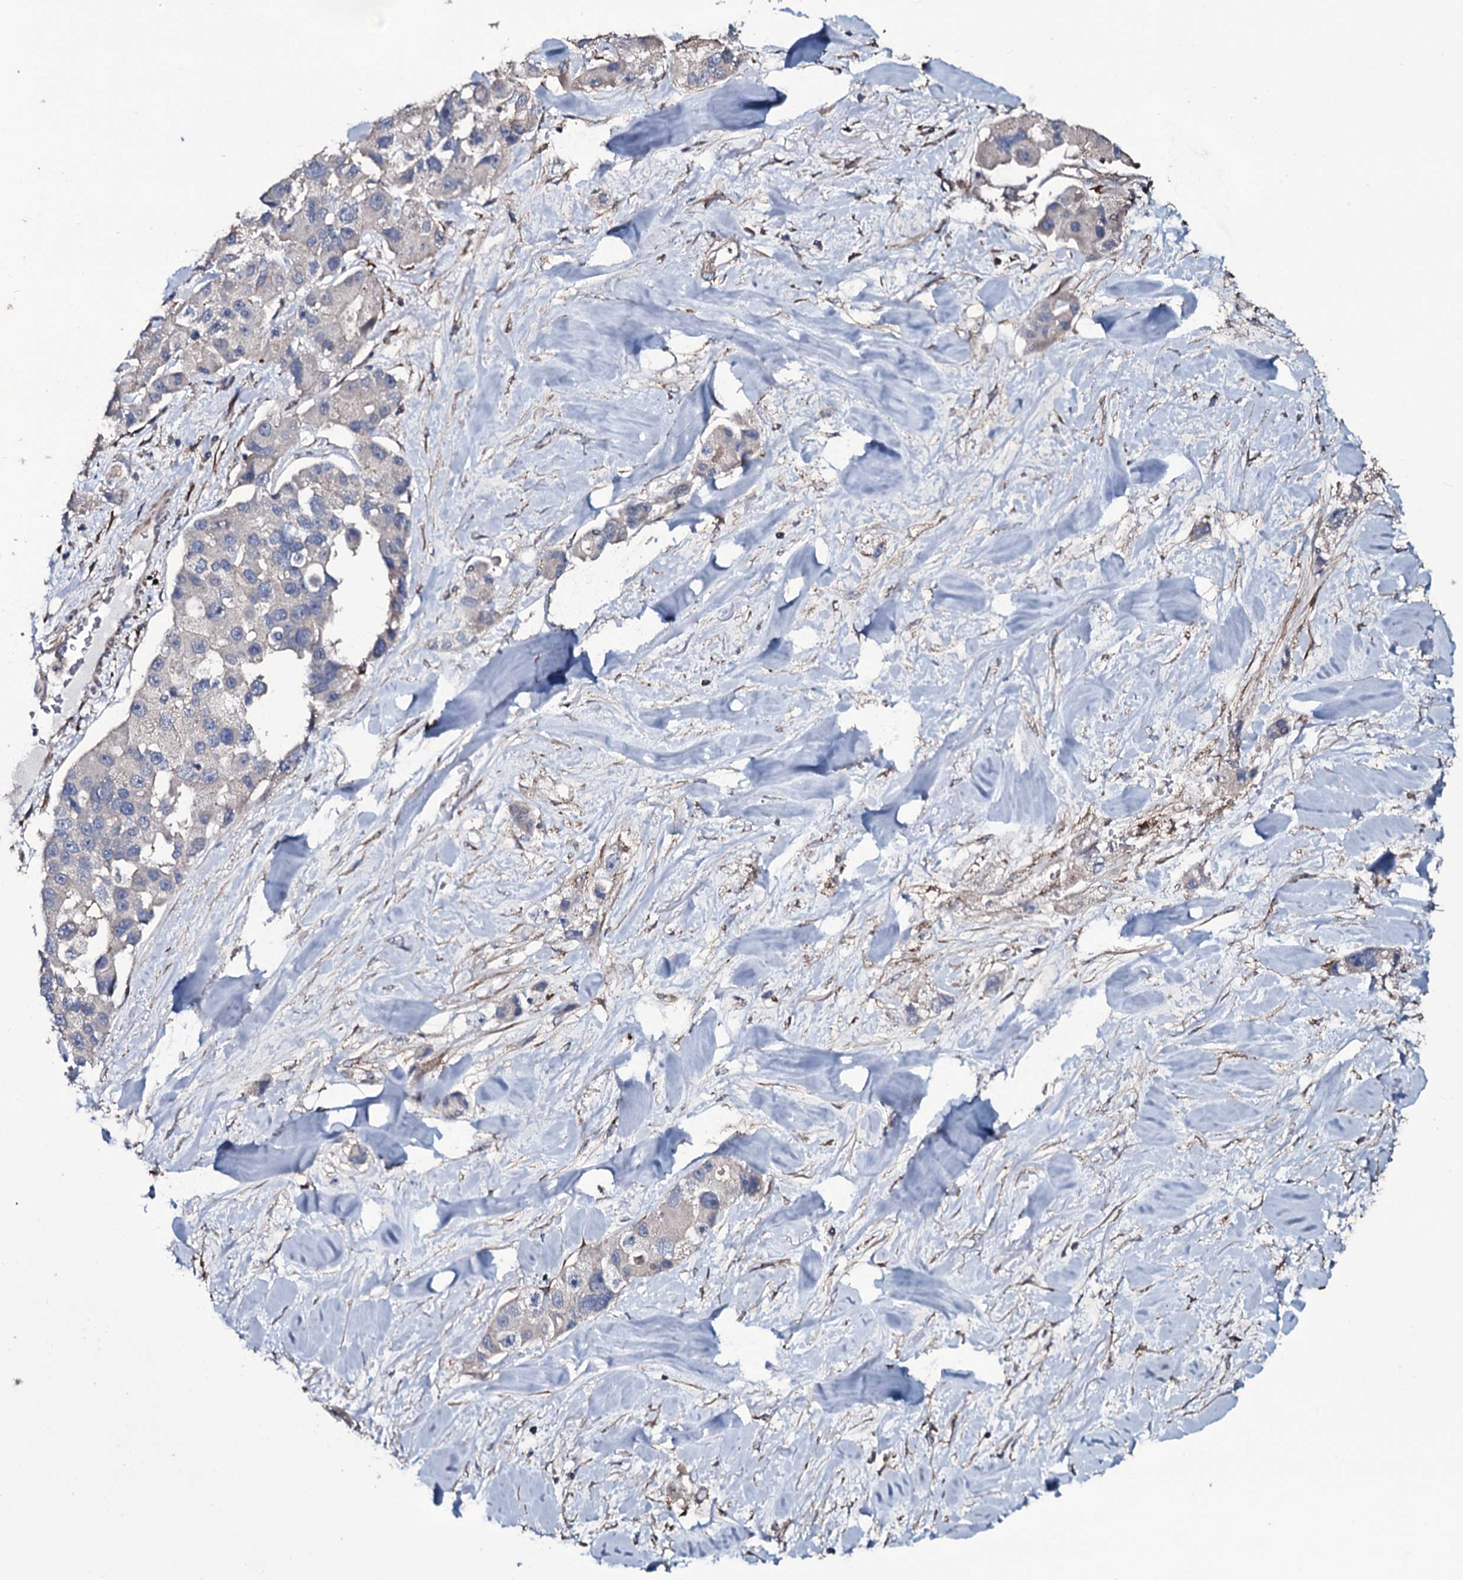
{"staining": {"intensity": "negative", "quantity": "none", "location": "none"}, "tissue": "lung cancer", "cell_type": "Tumor cells", "image_type": "cancer", "snomed": [{"axis": "morphology", "description": "Adenocarcinoma, NOS"}, {"axis": "topography", "description": "Lung"}], "caption": "IHC micrograph of neoplastic tissue: adenocarcinoma (lung) stained with DAB (3,3'-diaminobenzidine) displays no significant protein positivity in tumor cells.", "gene": "WIPF3", "patient": {"sex": "female", "age": 54}}